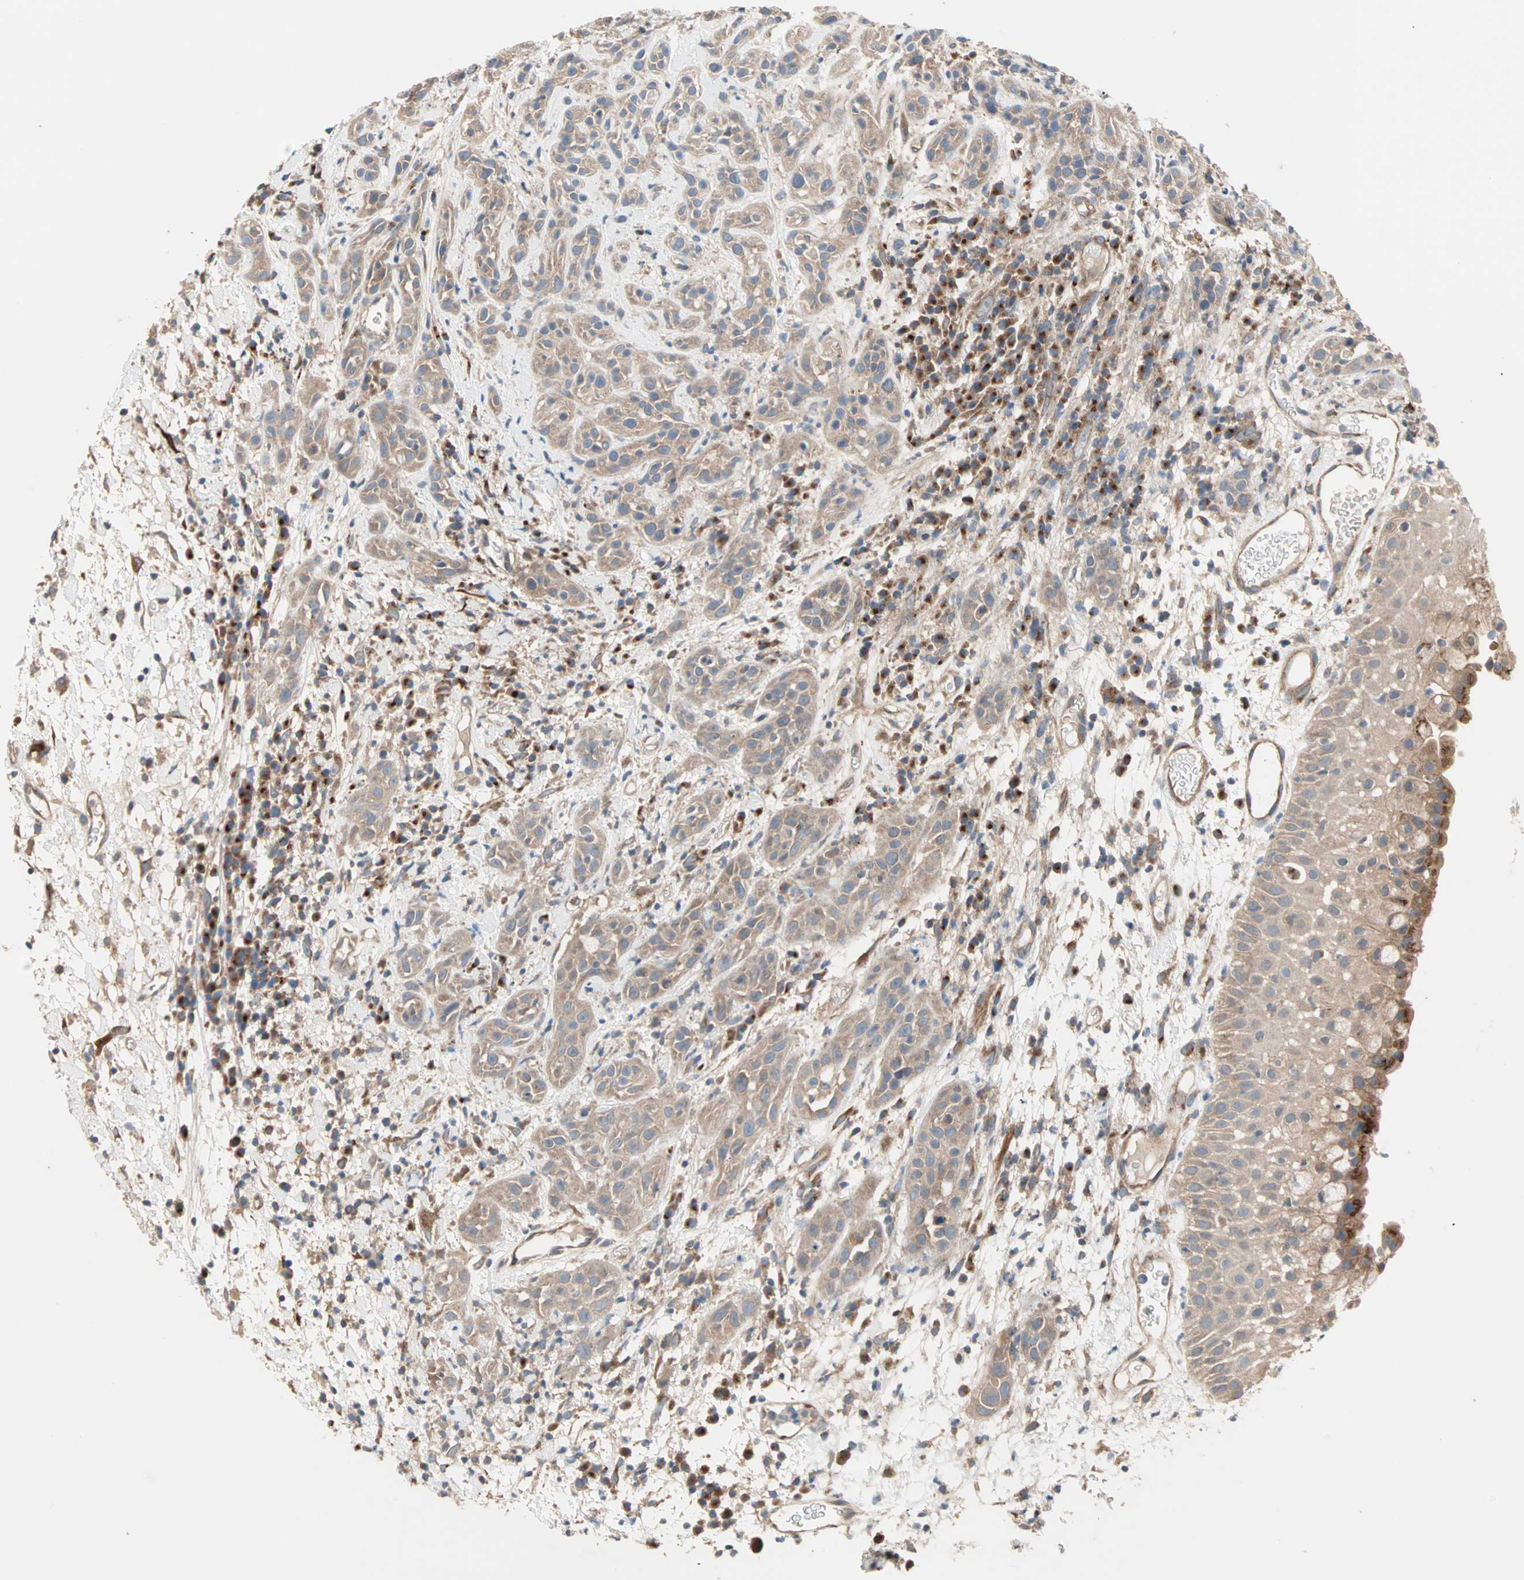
{"staining": {"intensity": "weak", "quantity": ">75%", "location": "cytoplasmic/membranous"}, "tissue": "head and neck cancer", "cell_type": "Tumor cells", "image_type": "cancer", "snomed": [{"axis": "morphology", "description": "Squamous cell carcinoma, NOS"}, {"axis": "topography", "description": "Head-Neck"}], "caption": "The photomicrograph reveals a brown stain indicating the presence of a protein in the cytoplasmic/membranous of tumor cells in head and neck cancer.", "gene": "PDE8A", "patient": {"sex": "male", "age": 62}}